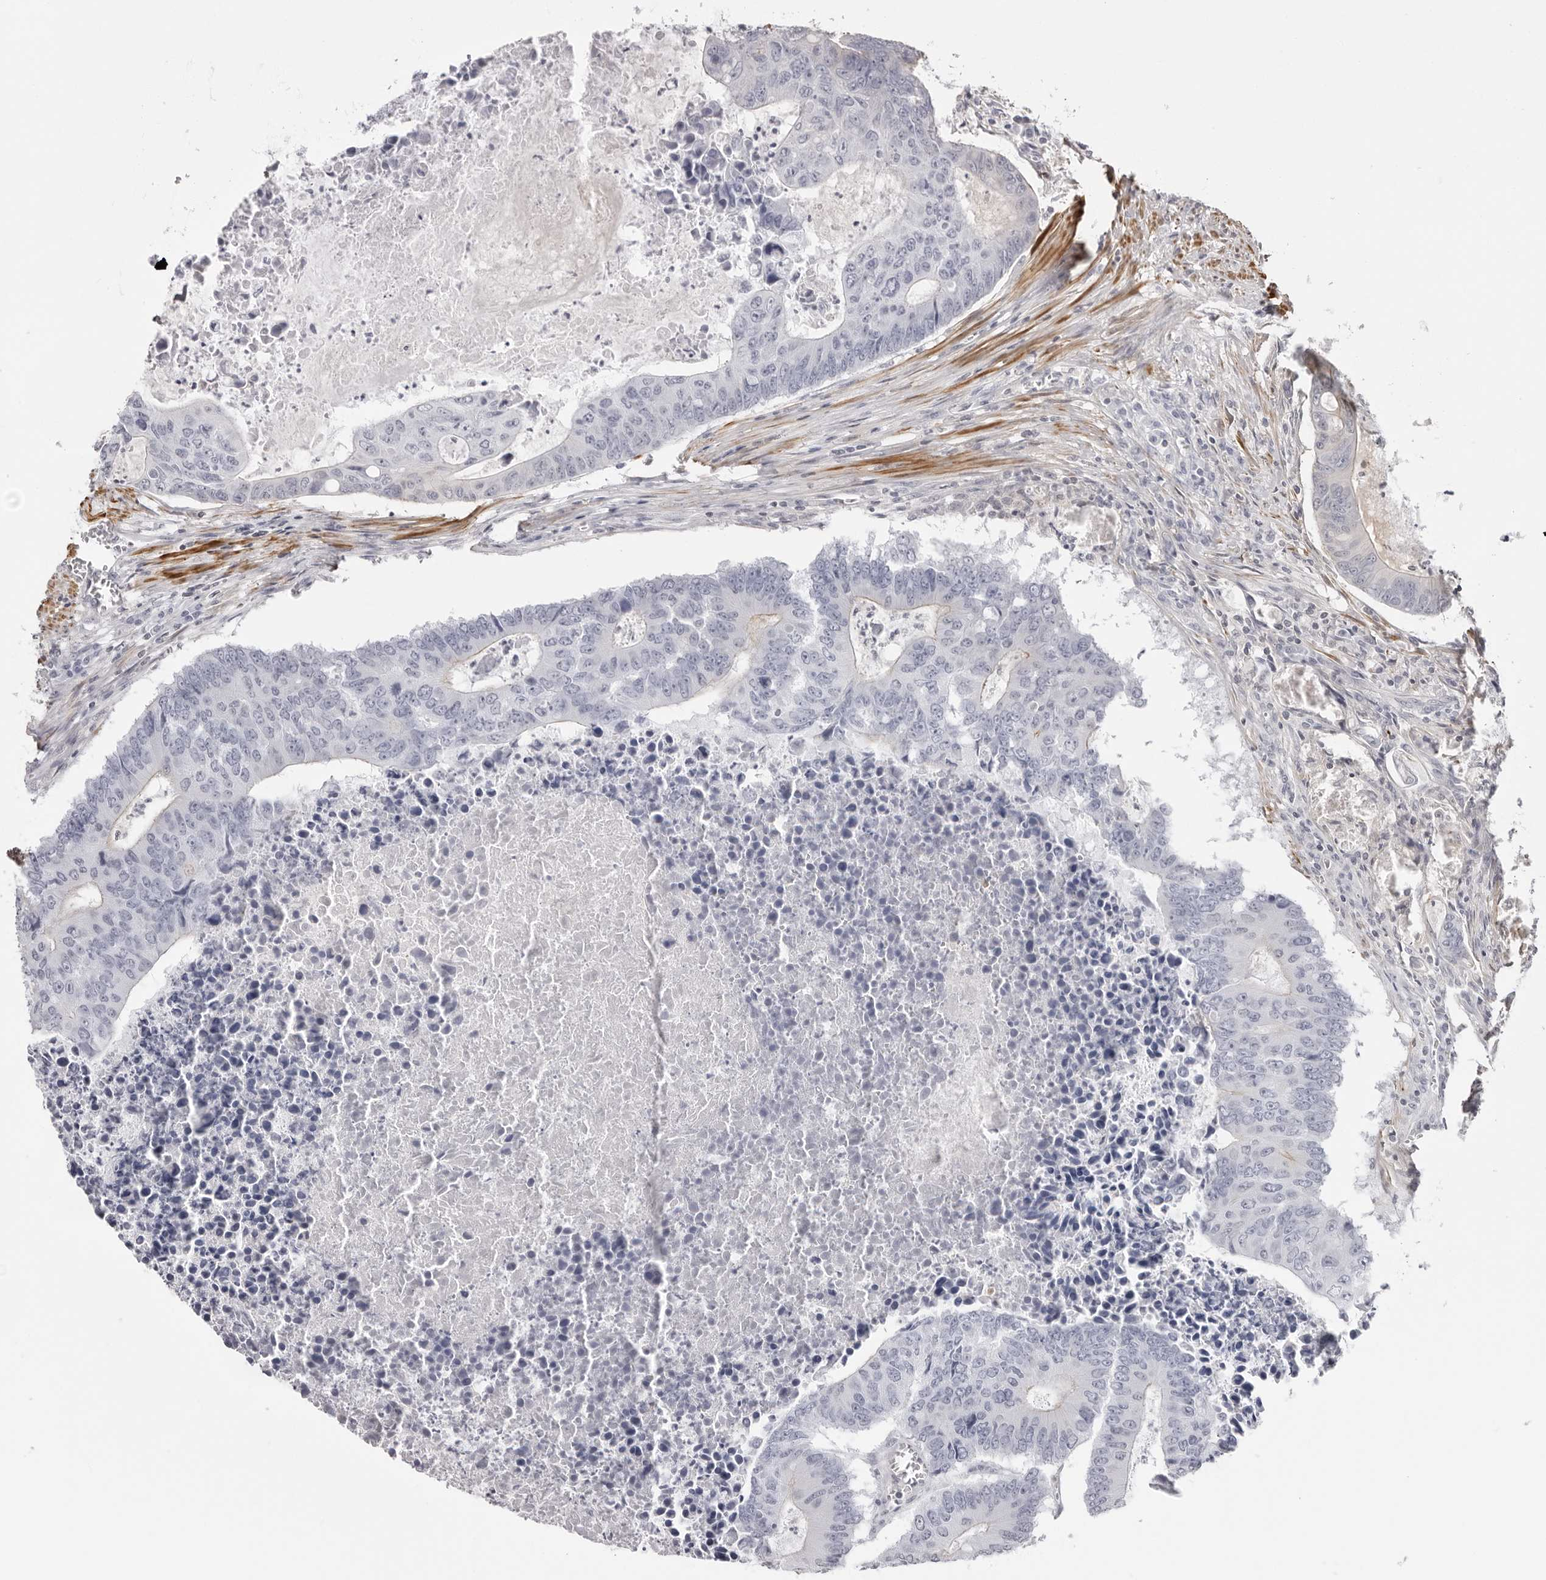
{"staining": {"intensity": "weak", "quantity": "<25%", "location": "cytoplasmic/membranous"}, "tissue": "colorectal cancer", "cell_type": "Tumor cells", "image_type": "cancer", "snomed": [{"axis": "morphology", "description": "Adenocarcinoma, NOS"}, {"axis": "topography", "description": "Colon"}], "caption": "Tumor cells show no significant staining in colorectal cancer (adenocarcinoma).", "gene": "UNK", "patient": {"sex": "male", "age": 87}}